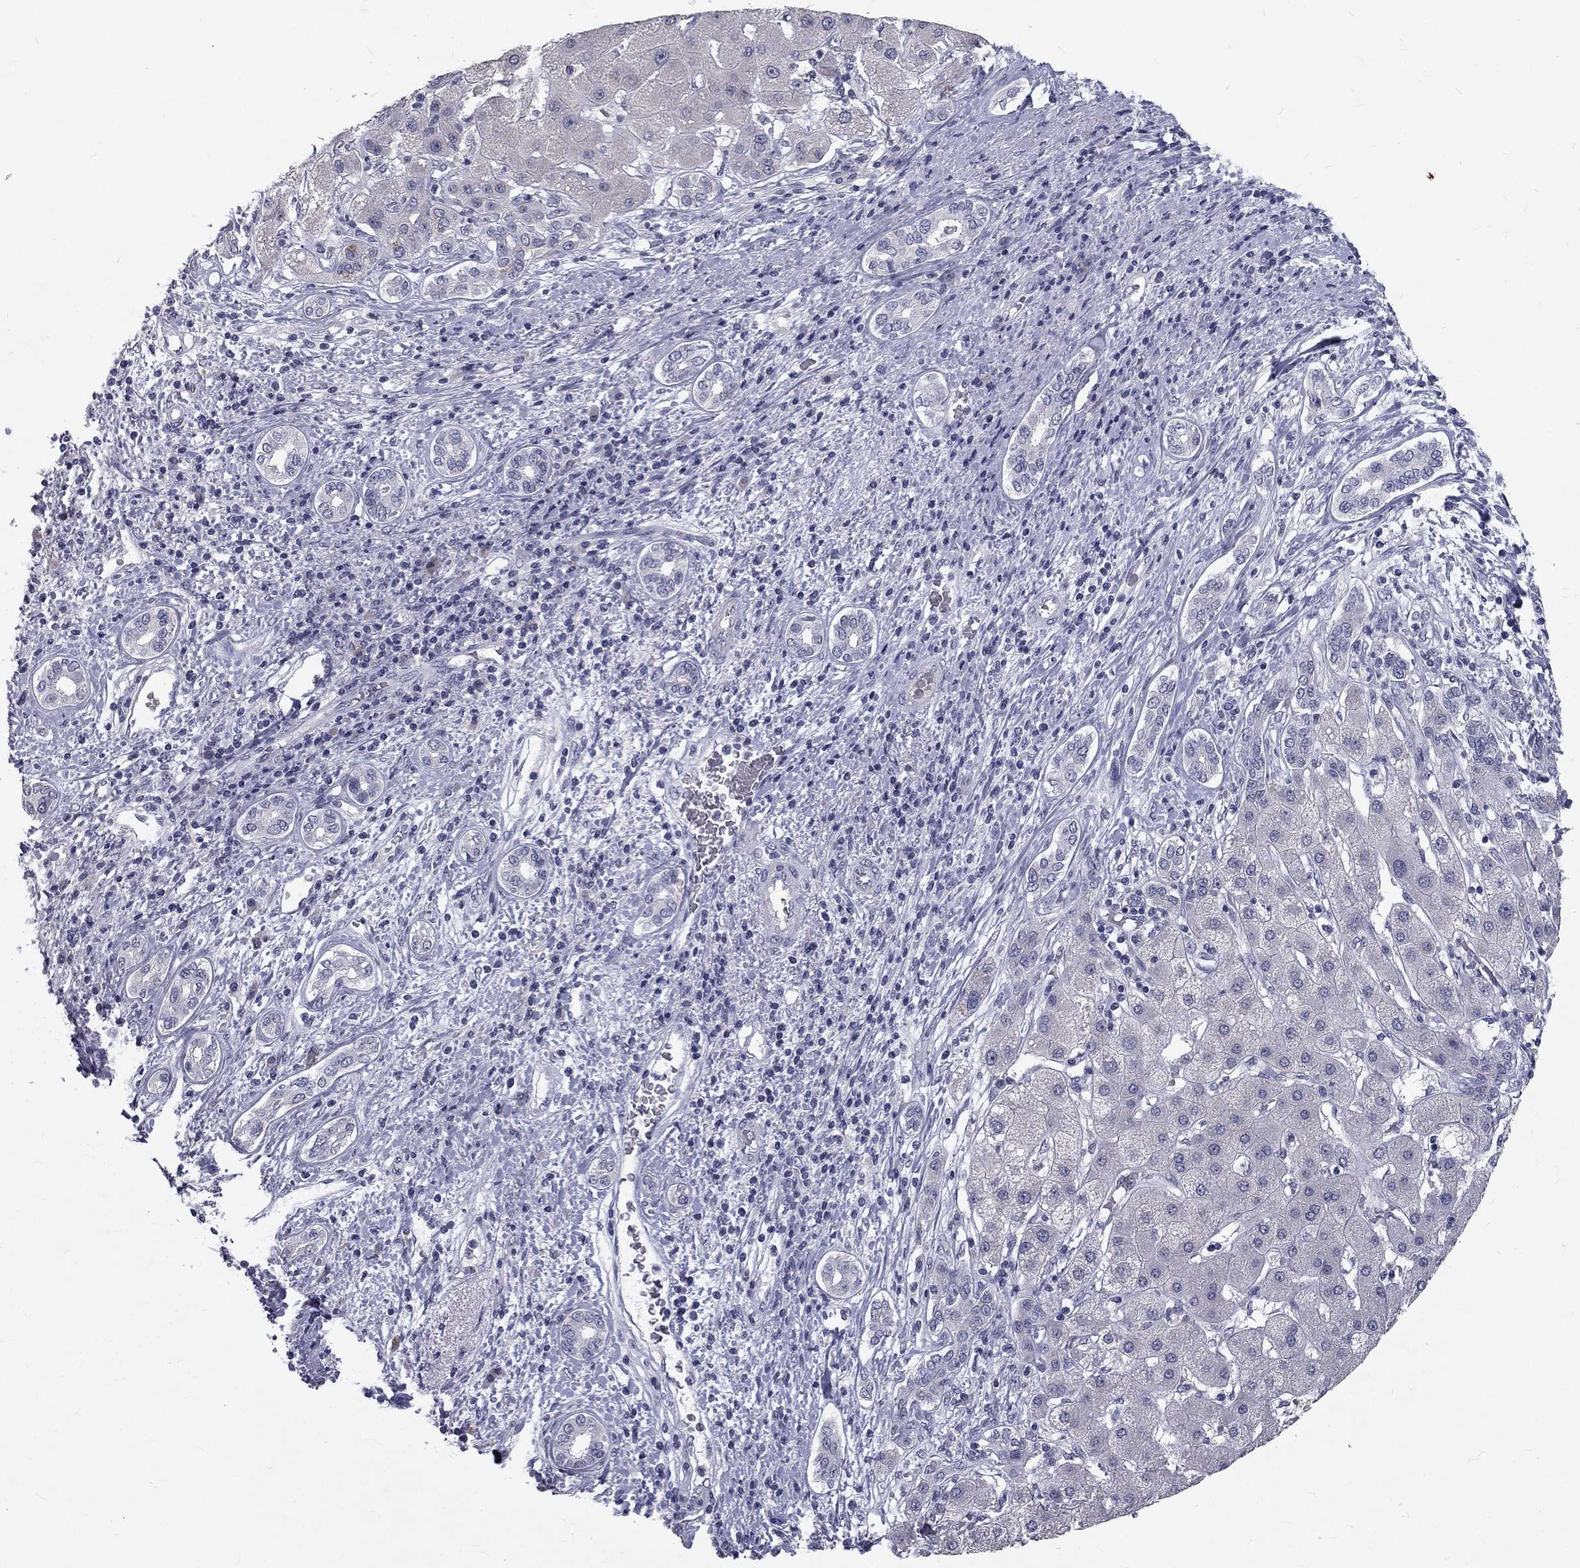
{"staining": {"intensity": "negative", "quantity": "none", "location": "none"}, "tissue": "liver cancer", "cell_type": "Tumor cells", "image_type": "cancer", "snomed": [{"axis": "morphology", "description": "Carcinoma, Hepatocellular, NOS"}, {"axis": "topography", "description": "Liver"}], "caption": "The histopathology image shows no staining of tumor cells in hepatocellular carcinoma (liver).", "gene": "NOS1", "patient": {"sex": "male", "age": 65}}